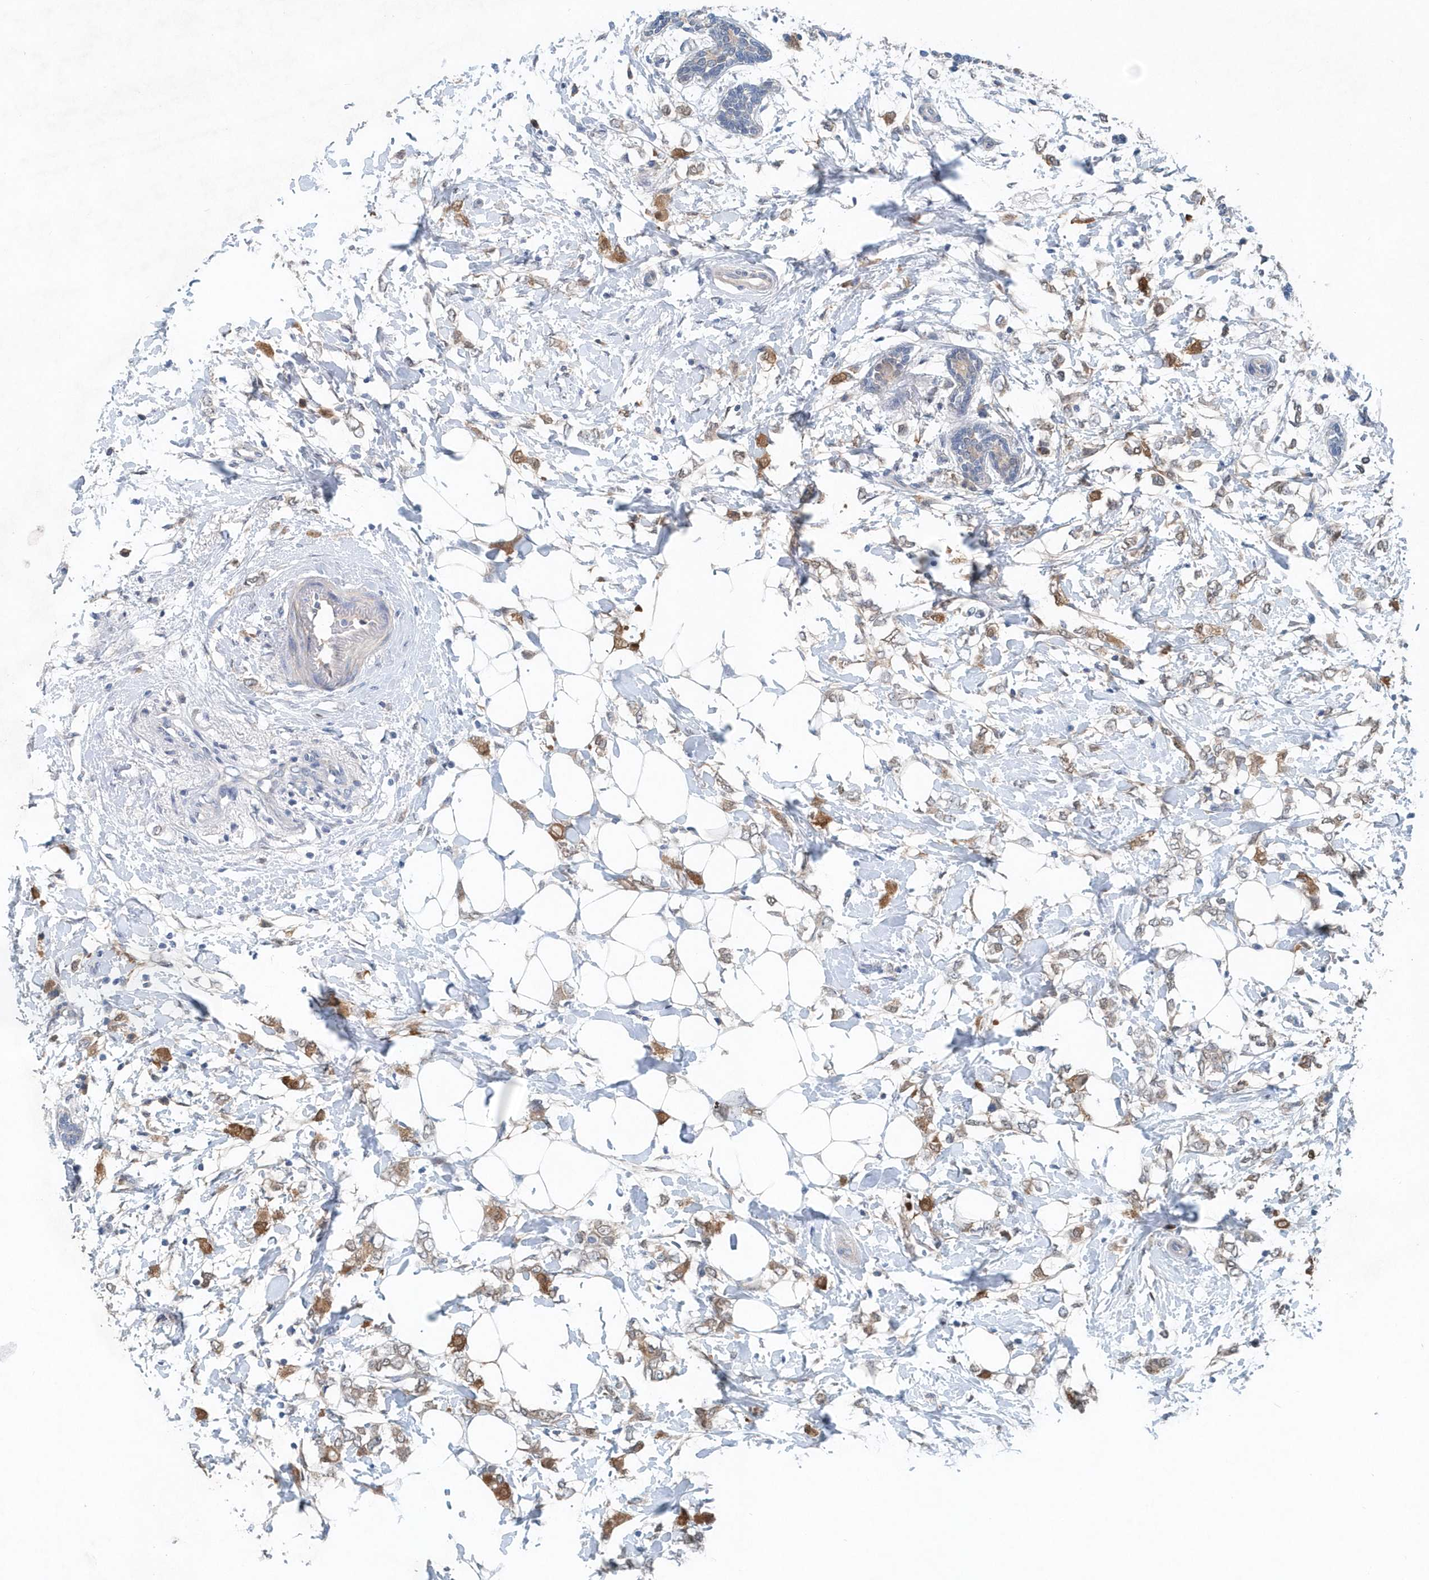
{"staining": {"intensity": "moderate", "quantity": ">75%", "location": "cytoplasmic/membranous"}, "tissue": "breast cancer", "cell_type": "Tumor cells", "image_type": "cancer", "snomed": [{"axis": "morphology", "description": "Normal tissue, NOS"}, {"axis": "morphology", "description": "Lobular carcinoma"}, {"axis": "topography", "description": "Breast"}], "caption": "About >75% of tumor cells in breast cancer (lobular carcinoma) demonstrate moderate cytoplasmic/membranous protein staining as visualized by brown immunohistochemical staining.", "gene": "PFN2", "patient": {"sex": "female", "age": 47}}